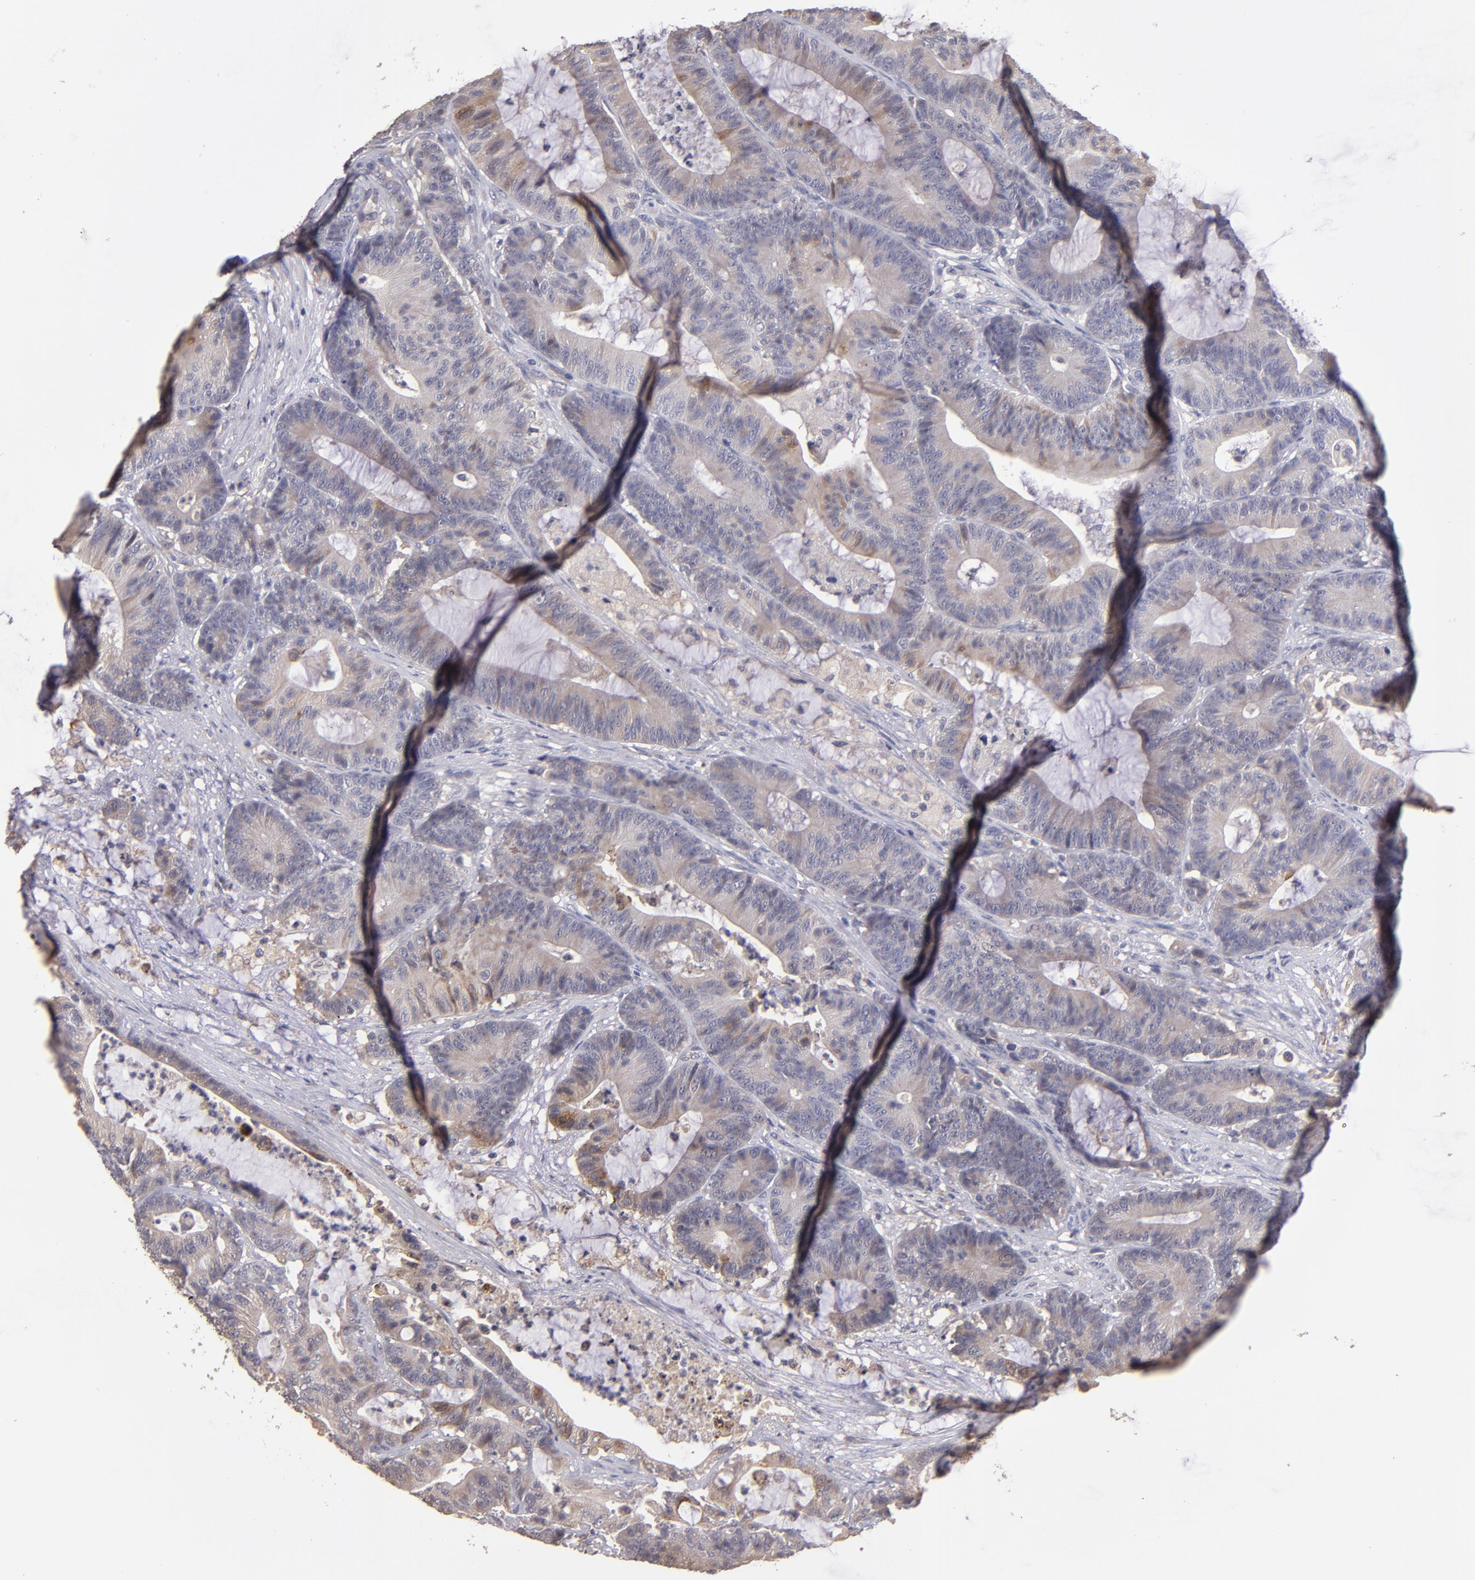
{"staining": {"intensity": "weak", "quantity": ">75%", "location": "cytoplasmic/membranous"}, "tissue": "colorectal cancer", "cell_type": "Tumor cells", "image_type": "cancer", "snomed": [{"axis": "morphology", "description": "Adenocarcinoma, NOS"}, {"axis": "topography", "description": "Colon"}], "caption": "IHC histopathology image of human colorectal cancer stained for a protein (brown), which displays low levels of weak cytoplasmic/membranous expression in approximately >75% of tumor cells.", "gene": "GNAZ", "patient": {"sex": "female", "age": 84}}